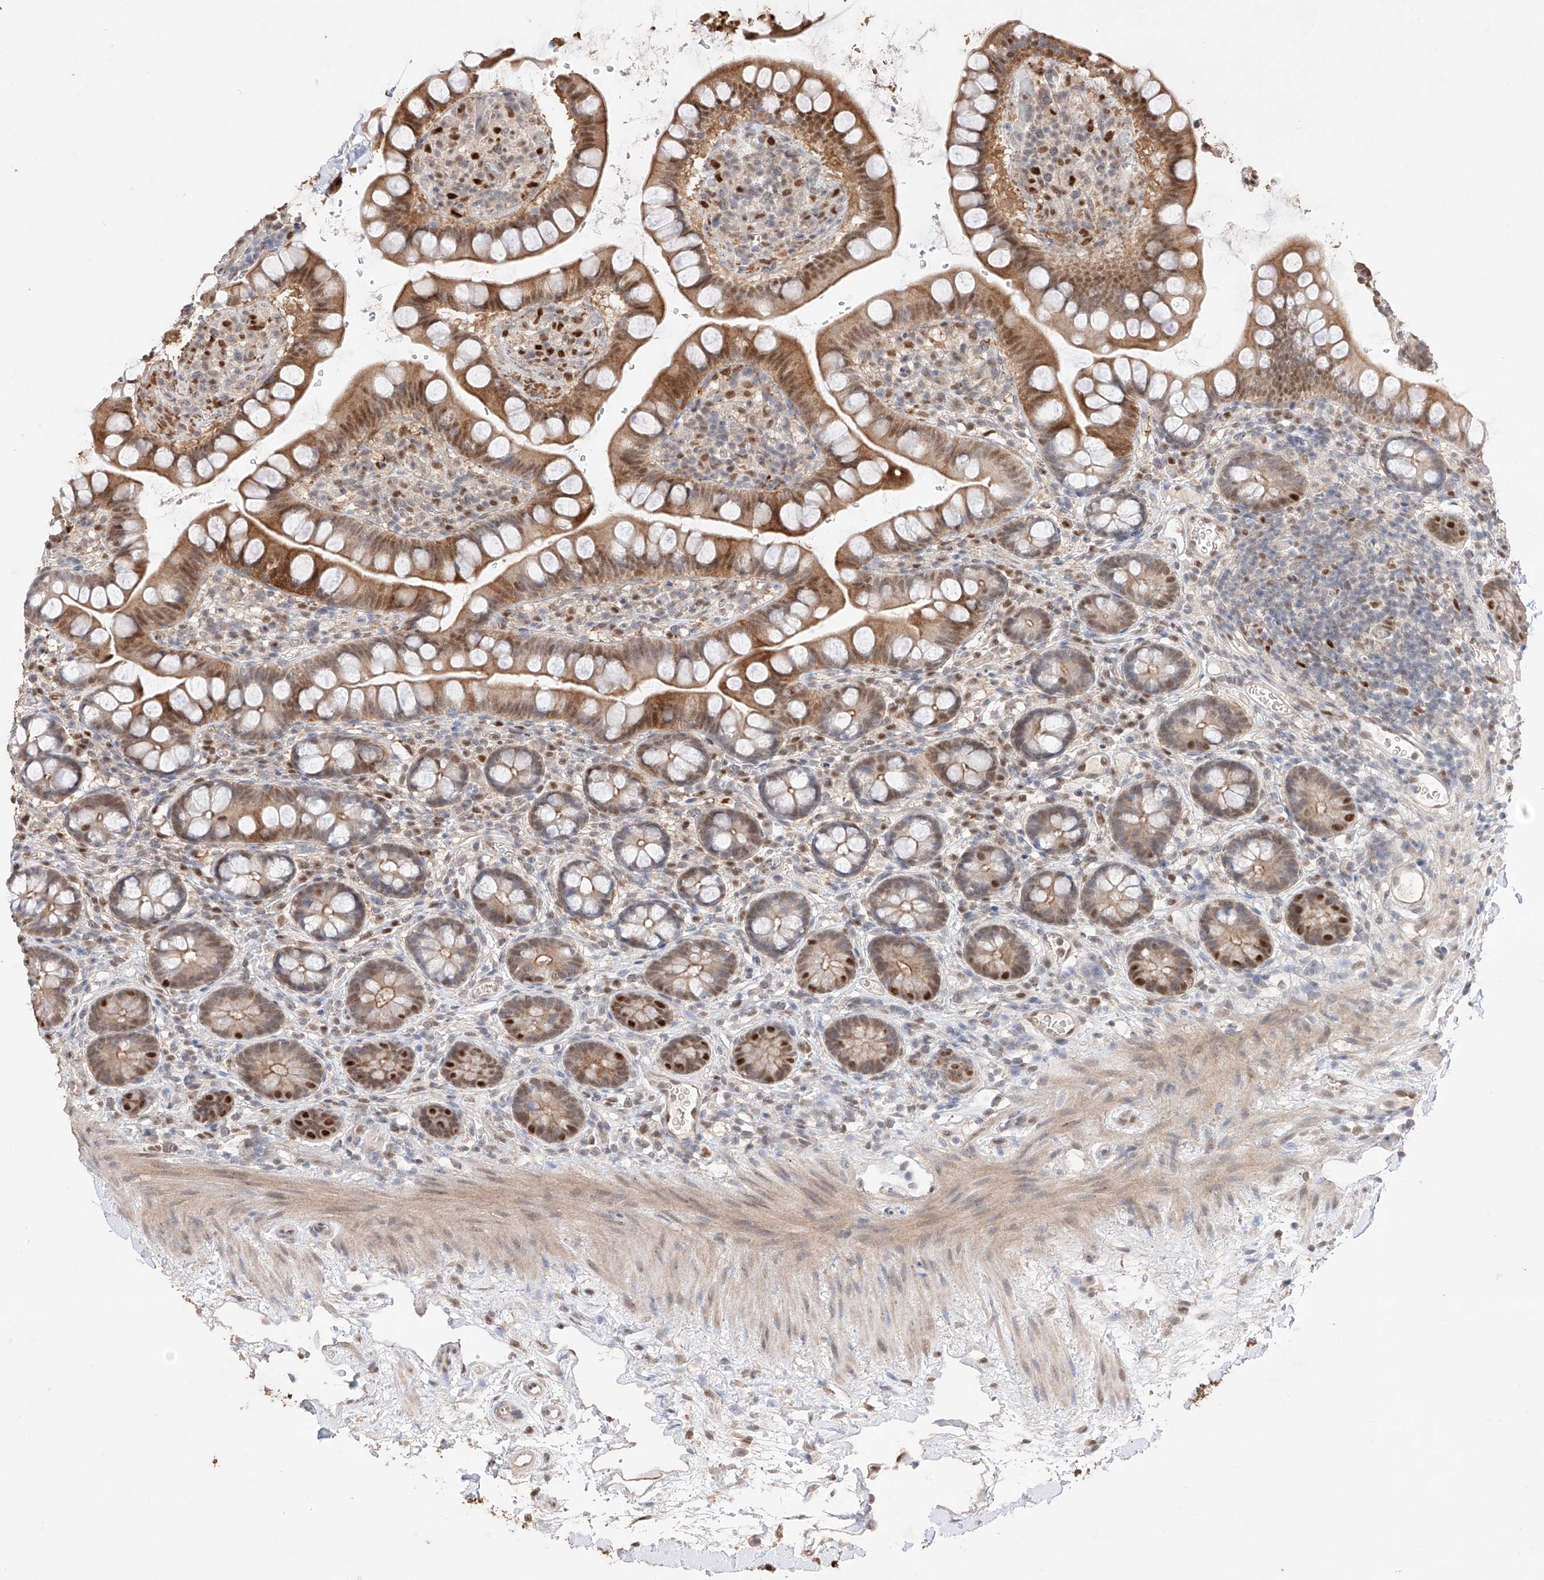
{"staining": {"intensity": "strong", "quantity": ">75%", "location": "cytoplasmic/membranous,nuclear"}, "tissue": "small intestine", "cell_type": "Glandular cells", "image_type": "normal", "snomed": [{"axis": "morphology", "description": "Normal tissue, NOS"}, {"axis": "topography", "description": "Small intestine"}], "caption": "Protein staining of unremarkable small intestine exhibits strong cytoplasmic/membranous,nuclear positivity in approximately >75% of glandular cells.", "gene": "APIP", "patient": {"sex": "female", "age": 84}}